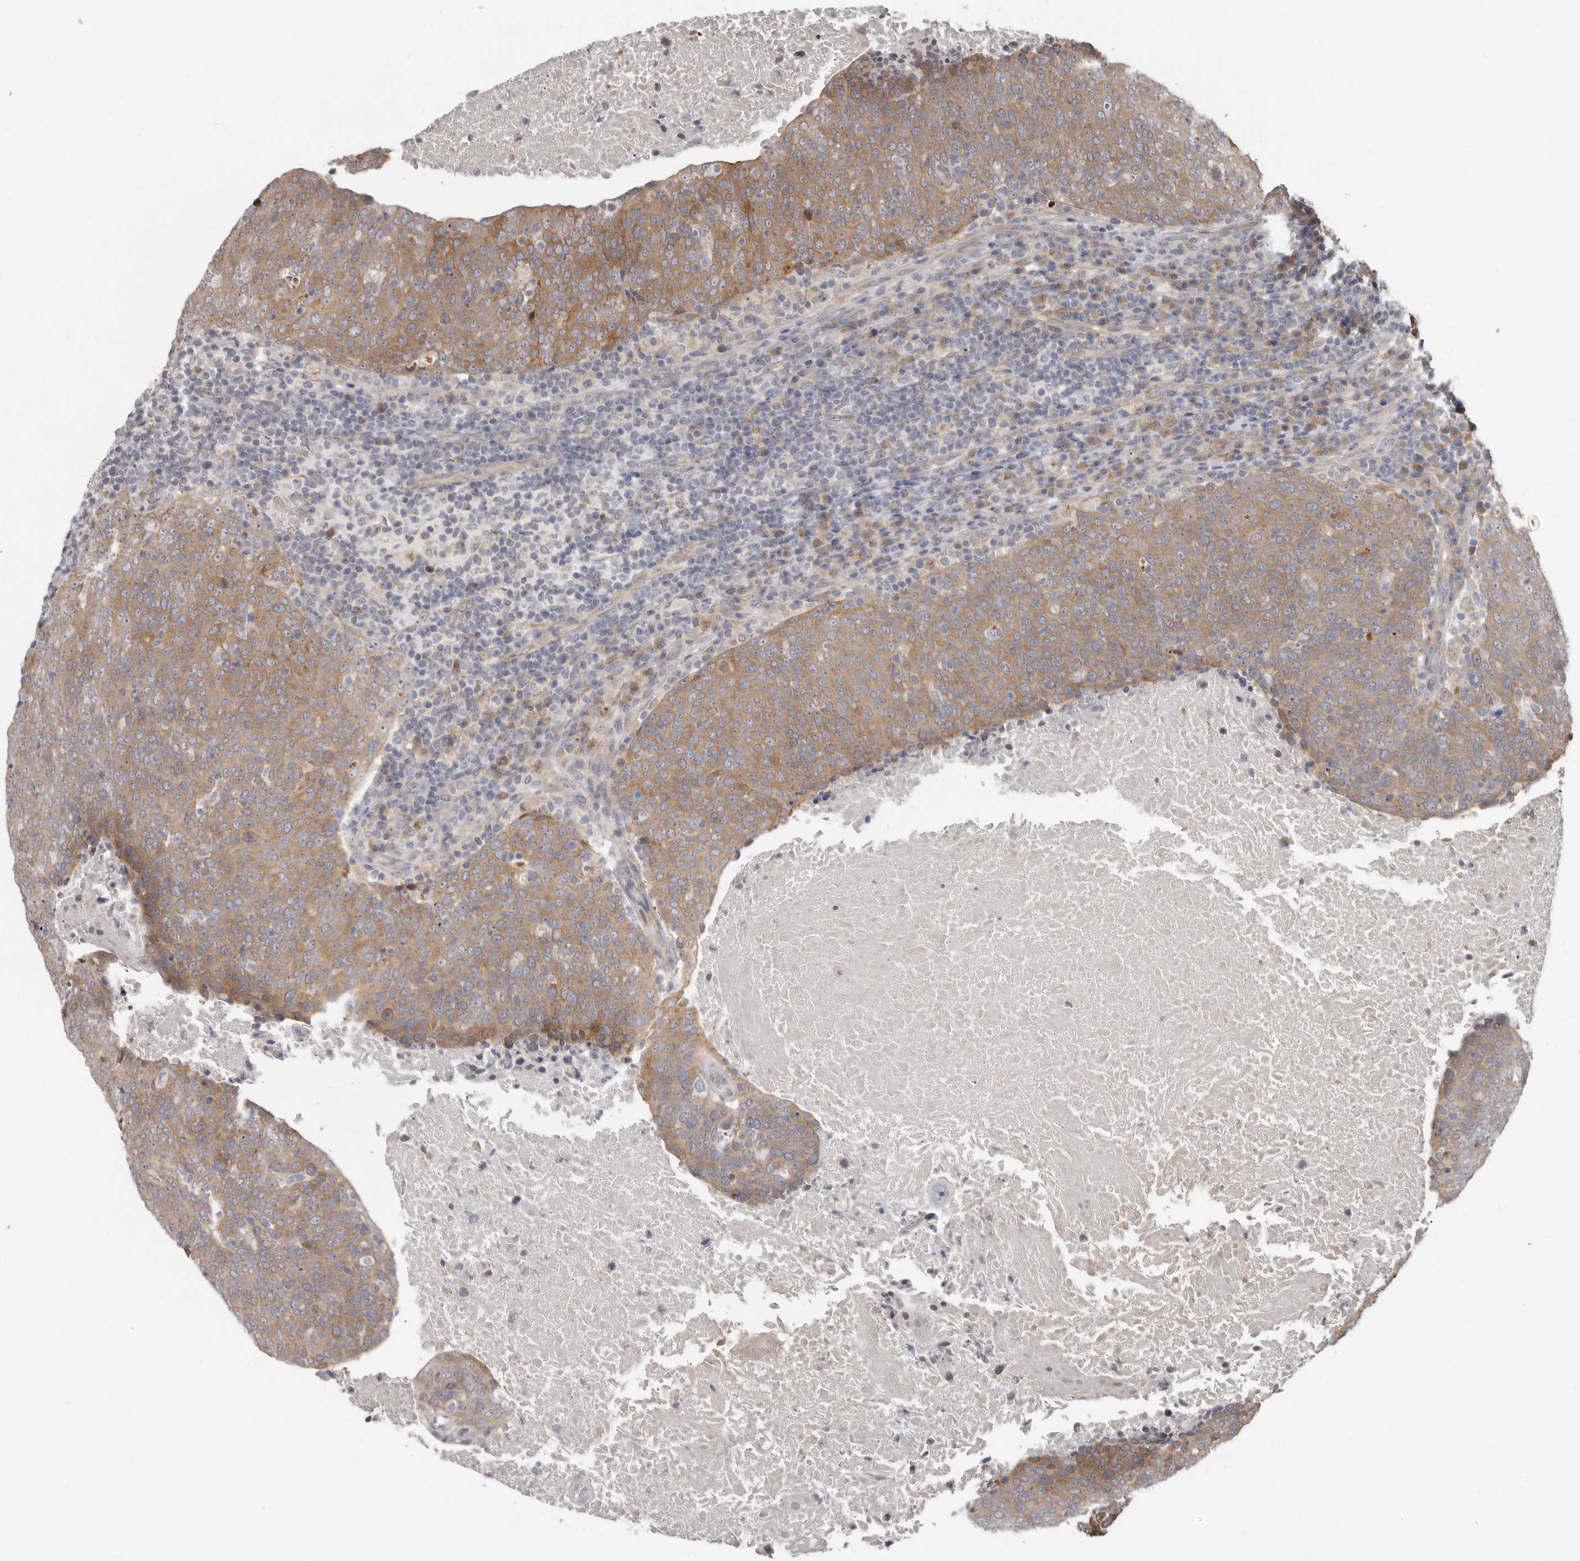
{"staining": {"intensity": "moderate", "quantity": ">75%", "location": "cytoplasmic/membranous"}, "tissue": "head and neck cancer", "cell_type": "Tumor cells", "image_type": "cancer", "snomed": [{"axis": "morphology", "description": "Squamous cell carcinoma, NOS"}, {"axis": "morphology", "description": "Squamous cell carcinoma, metastatic, NOS"}, {"axis": "topography", "description": "Lymph node"}, {"axis": "topography", "description": "Head-Neck"}], "caption": "Head and neck squamous cell carcinoma was stained to show a protein in brown. There is medium levels of moderate cytoplasmic/membranous positivity in approximately >75% of tumor cells.", "gene": "BAD", "patient": {"sex": "male", "age": 62}}